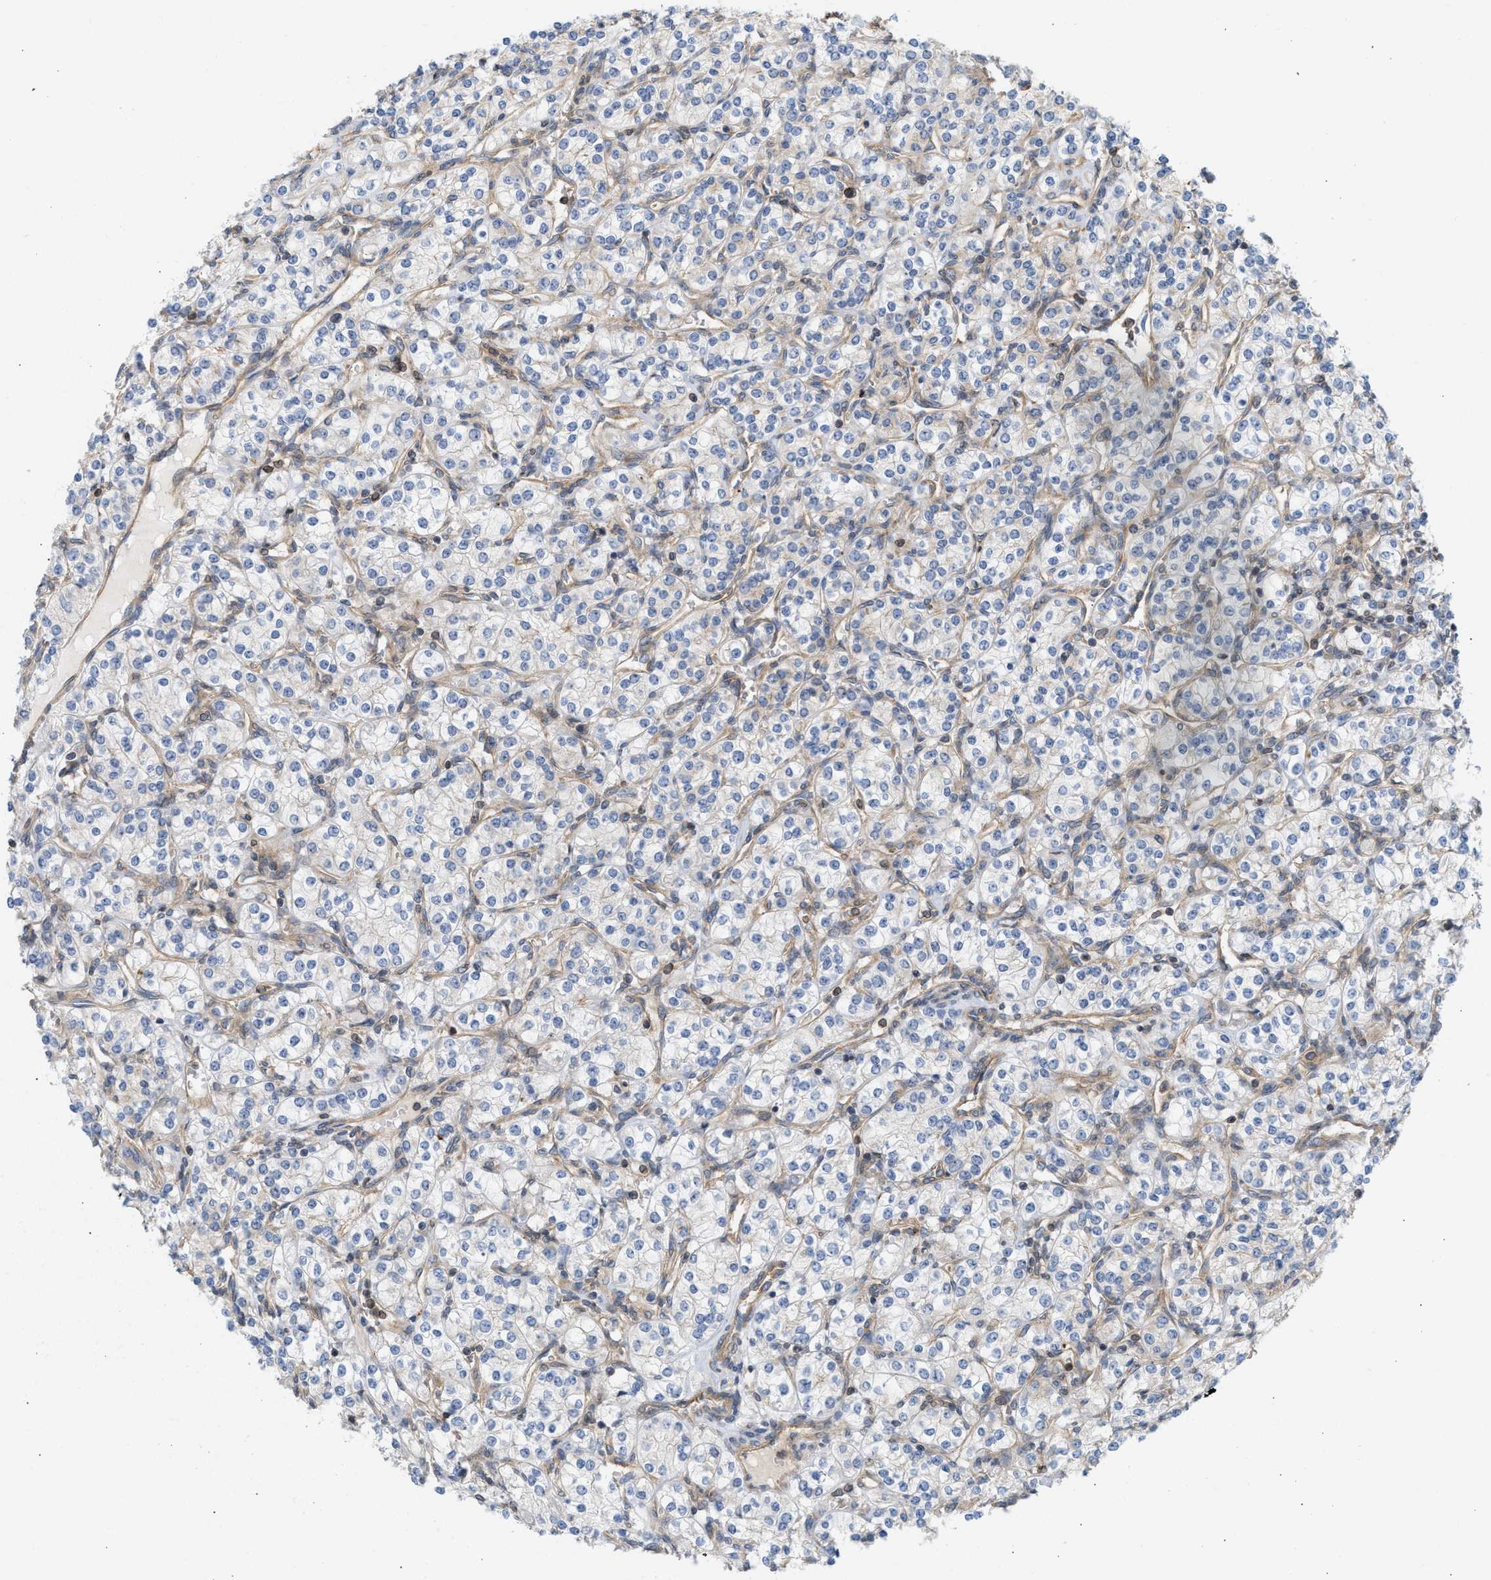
{"staining": {"intensity": "negative", "quantity": "none", "location": "none"}, "tissue": "renal cancer", "cell_type": "Tumor cells", "image_type": "cancer", "snomed": [{"axis": "morphology", "description": "Adenocarcinoma, NOS"}, {"axis": "topography", "description": "Kidney"}], "caption": "Immunohistochemistry (IHC) image of neoplastic tissue: adenocarcinoma (renal) stained with DAB displays no significant protein expression in tumor cells.", "gene": "STRN", "patient": {"sex": "male", "age": 77}}